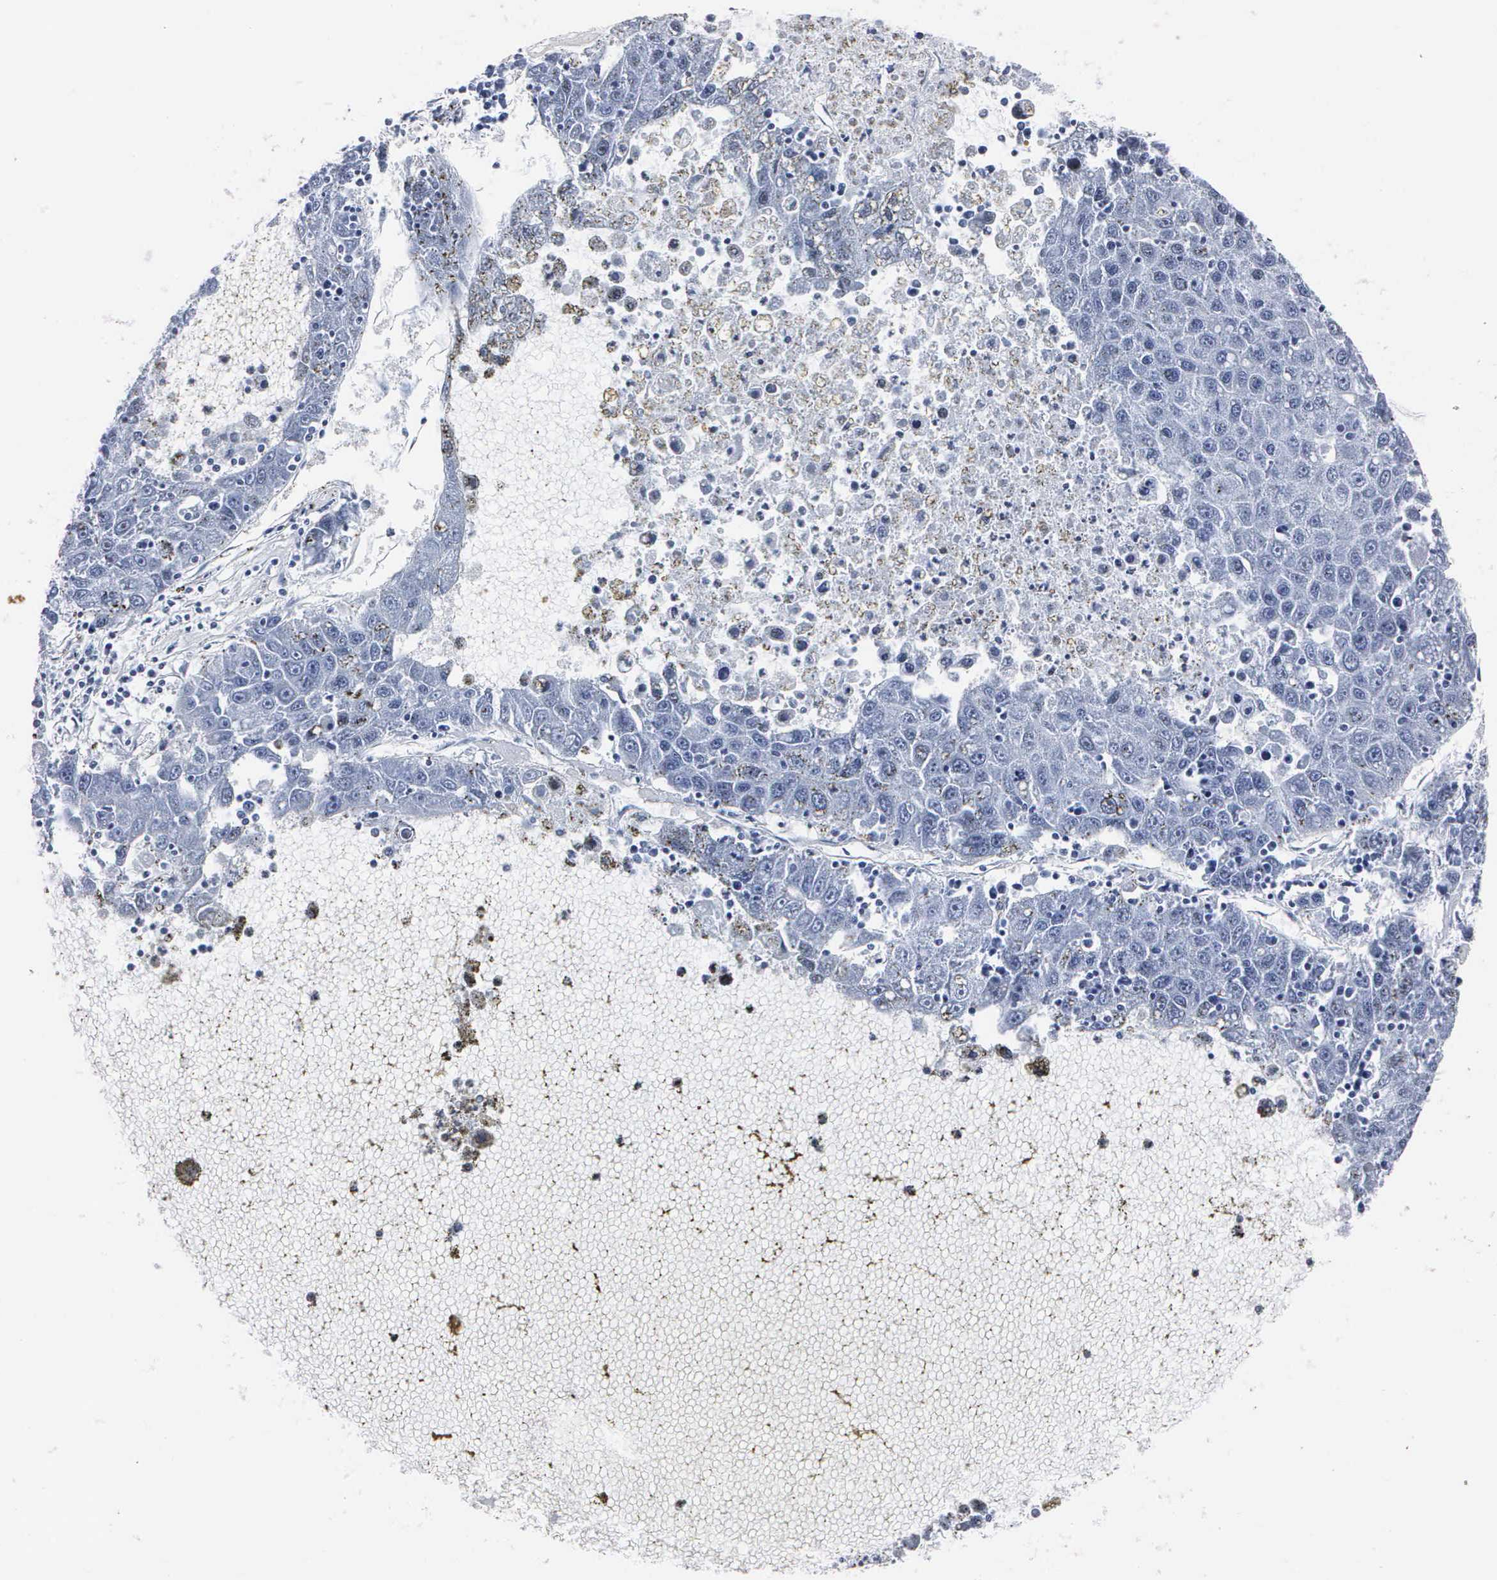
{"staining": {"intensity": "weak", "quantity": "<25%", "location": "cytoplasmic/membranous"}, "tissue": "liver cancer", "cell_type": "Tumor cells", "image_type": "cancer", "snomed": [{"axis": "morphology", "description": "Carcinoma, Hepatocellular, NOS"}, {"axis": "topography", "description": "Liver"}], "caption": "High power microscopy histopathology image of an immunohistochemistry (IHC) image of liver cancer (hepatocellular carcinoma), revealing no significant positivity in tumor cells. (DAB (3,3'-diaminobenzidine) immunohistochemistry (IHC) visualized using brightfield microscopy, high magnification).", "gene": "MB", "patient": {"sex": "male", "age": 49}}